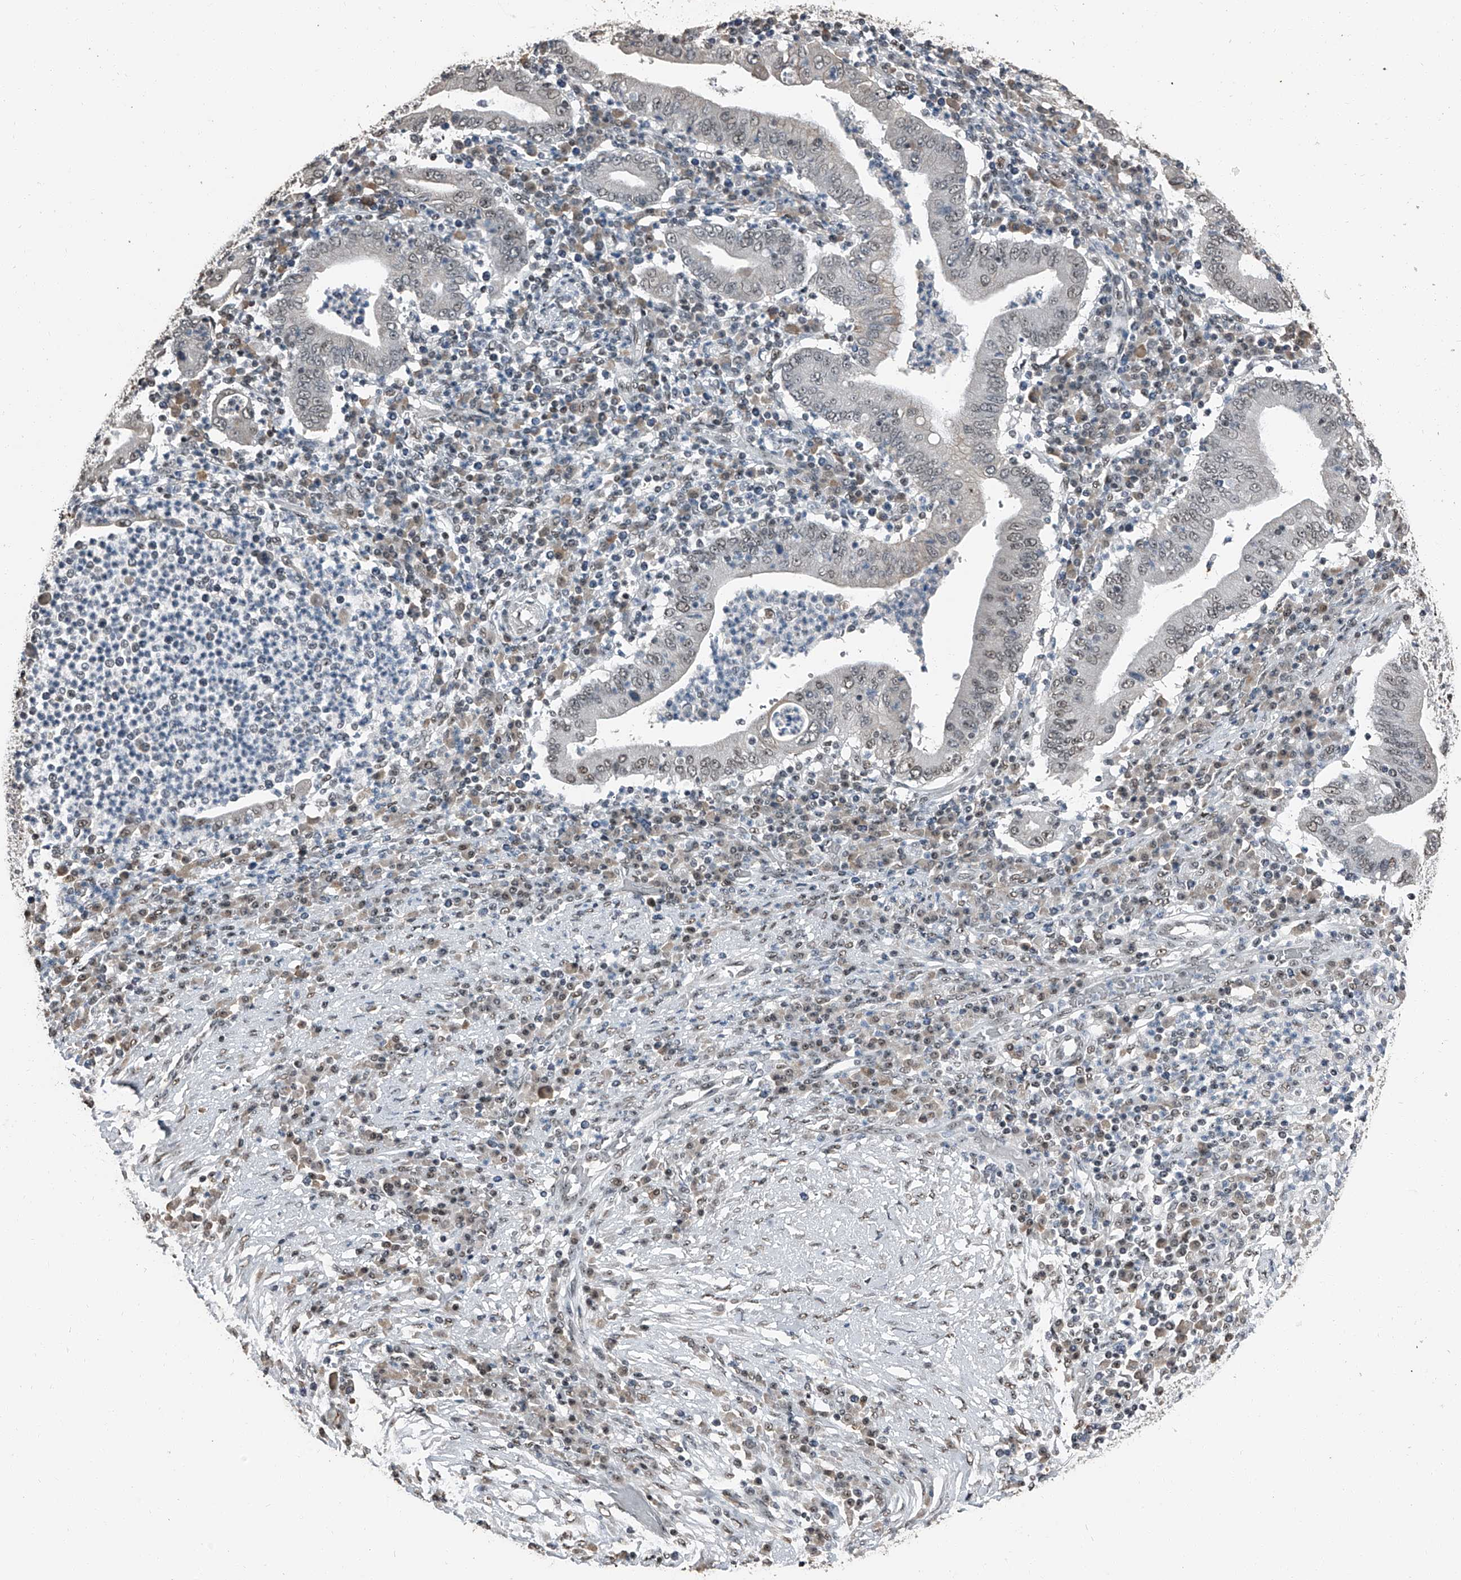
{"staining": {"intensity": "weak", "quantity": "<25%", "location": "cytoplasmic/membranous,nuclear"}, "tissue": "stomach cancer", "cell_type": "Tumor cells", "image_type": "cancer", "snomed": [{"axis": "morphology", "description": "Normal tissue, NOS"}, {"axis": "morphology", "description": "Adenocarcinoma, NOS"}, {"axis": "topography", "description": "Esophagus"}, {"axis": "topography", "description": "Stomach, upper"}, {"axis": "topography", "description": "Peripheral nerve tissue"}], "caption": "DAB (3,3'-diaminobenzidine) immunohistochemical staining of human stomach adenocarcinoma displays no significant positivity in tumor cells.", "gene": "TCOF1", "patient": {"sex": "male", "age": 62}}